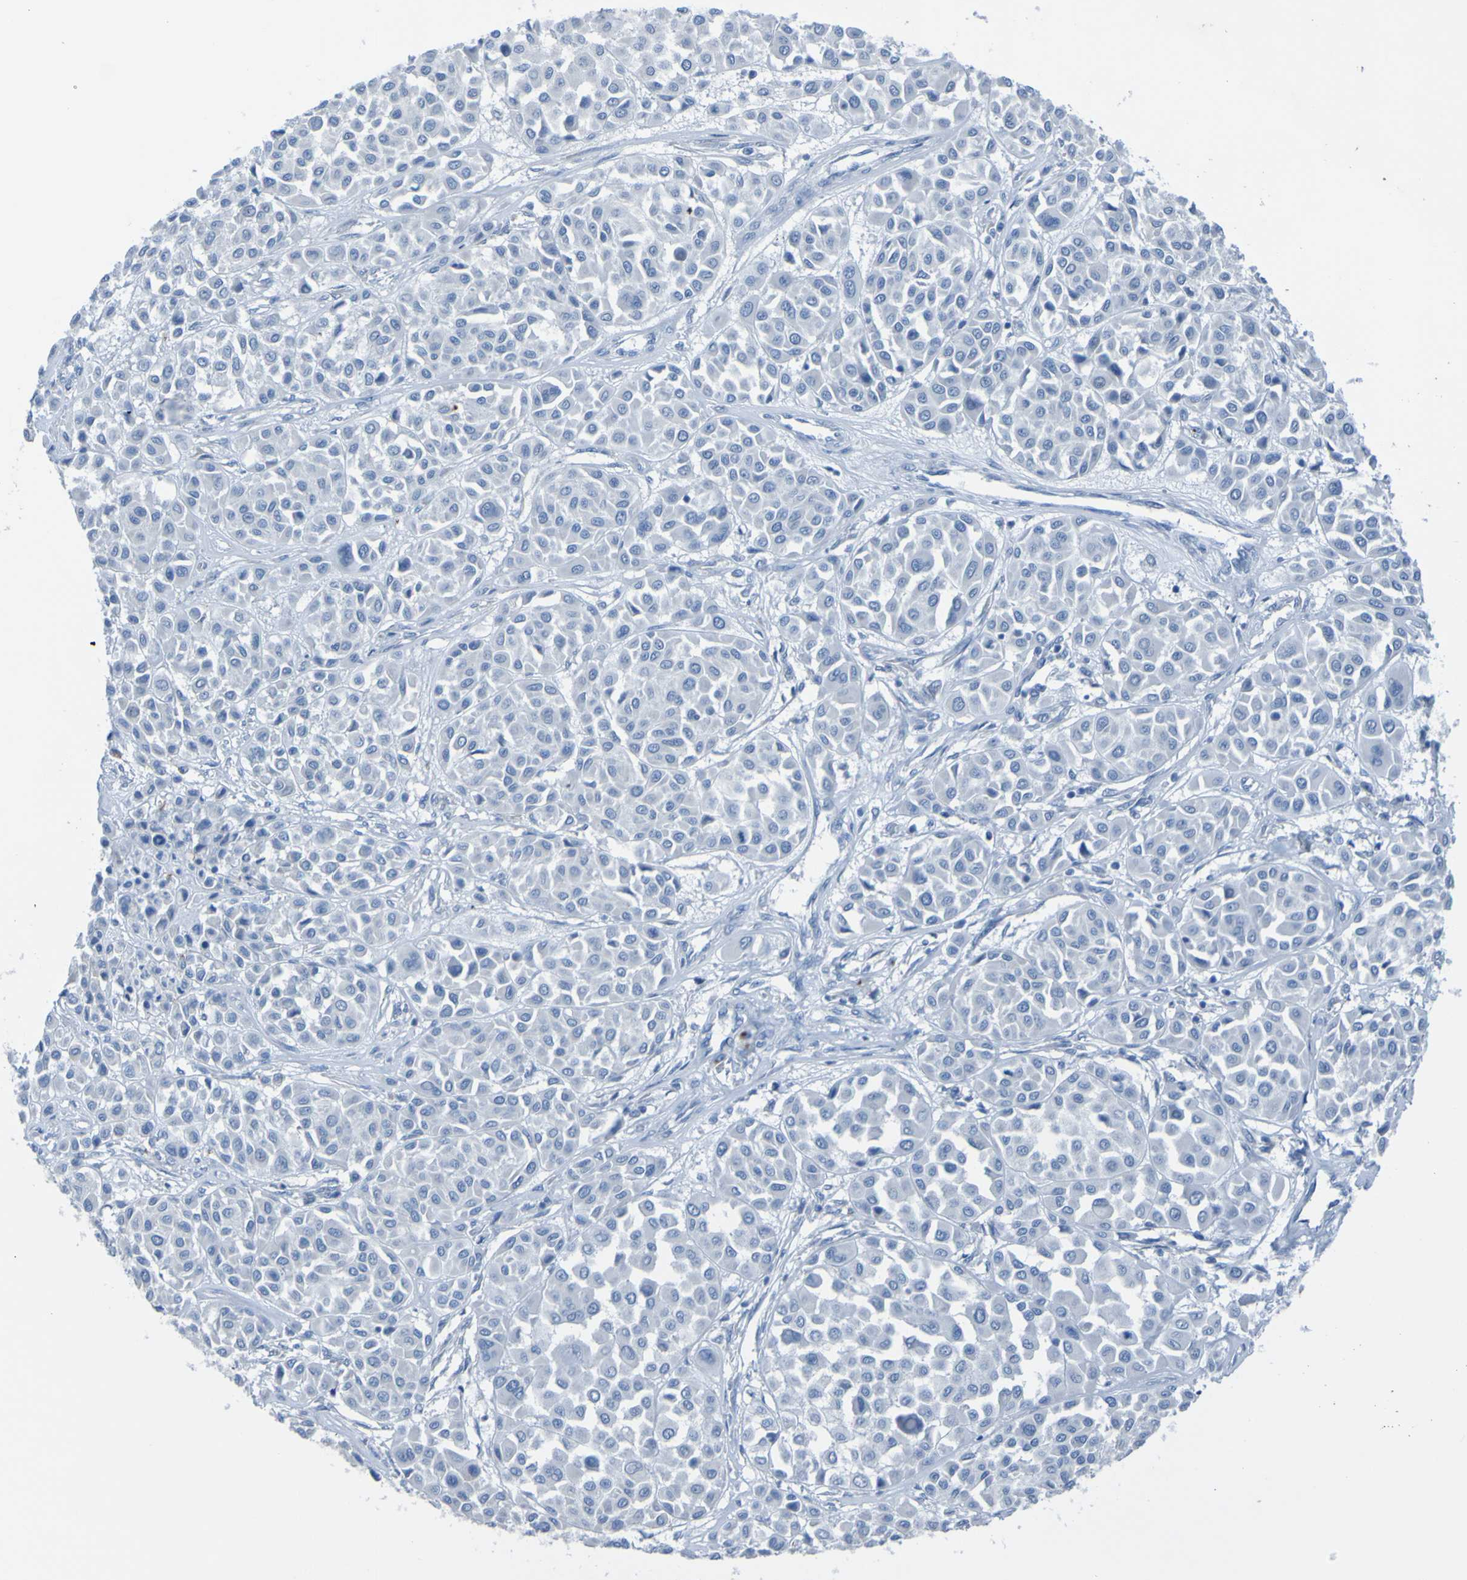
{"staining": {"intensity": "negative", "quantity": "none", "location": "none"}, "tissue": "melanoma", "cell_type": "Tumor cells", "image_type": "cancer", "snomed": [{"axis": "morphology", "description": "Malignant melanoma, Metastatic site"}, {"axis": "topography", "description": "Soft tissue"}], "caption": "Immunohistochemistry (IHC) histopathology image of malignant melanoma (metastatic site) stained for a protein (brown), which displays no positivity in tumor cells.", "gene": "ACMSD", "patient": {"sex": "male", "age": 41}}